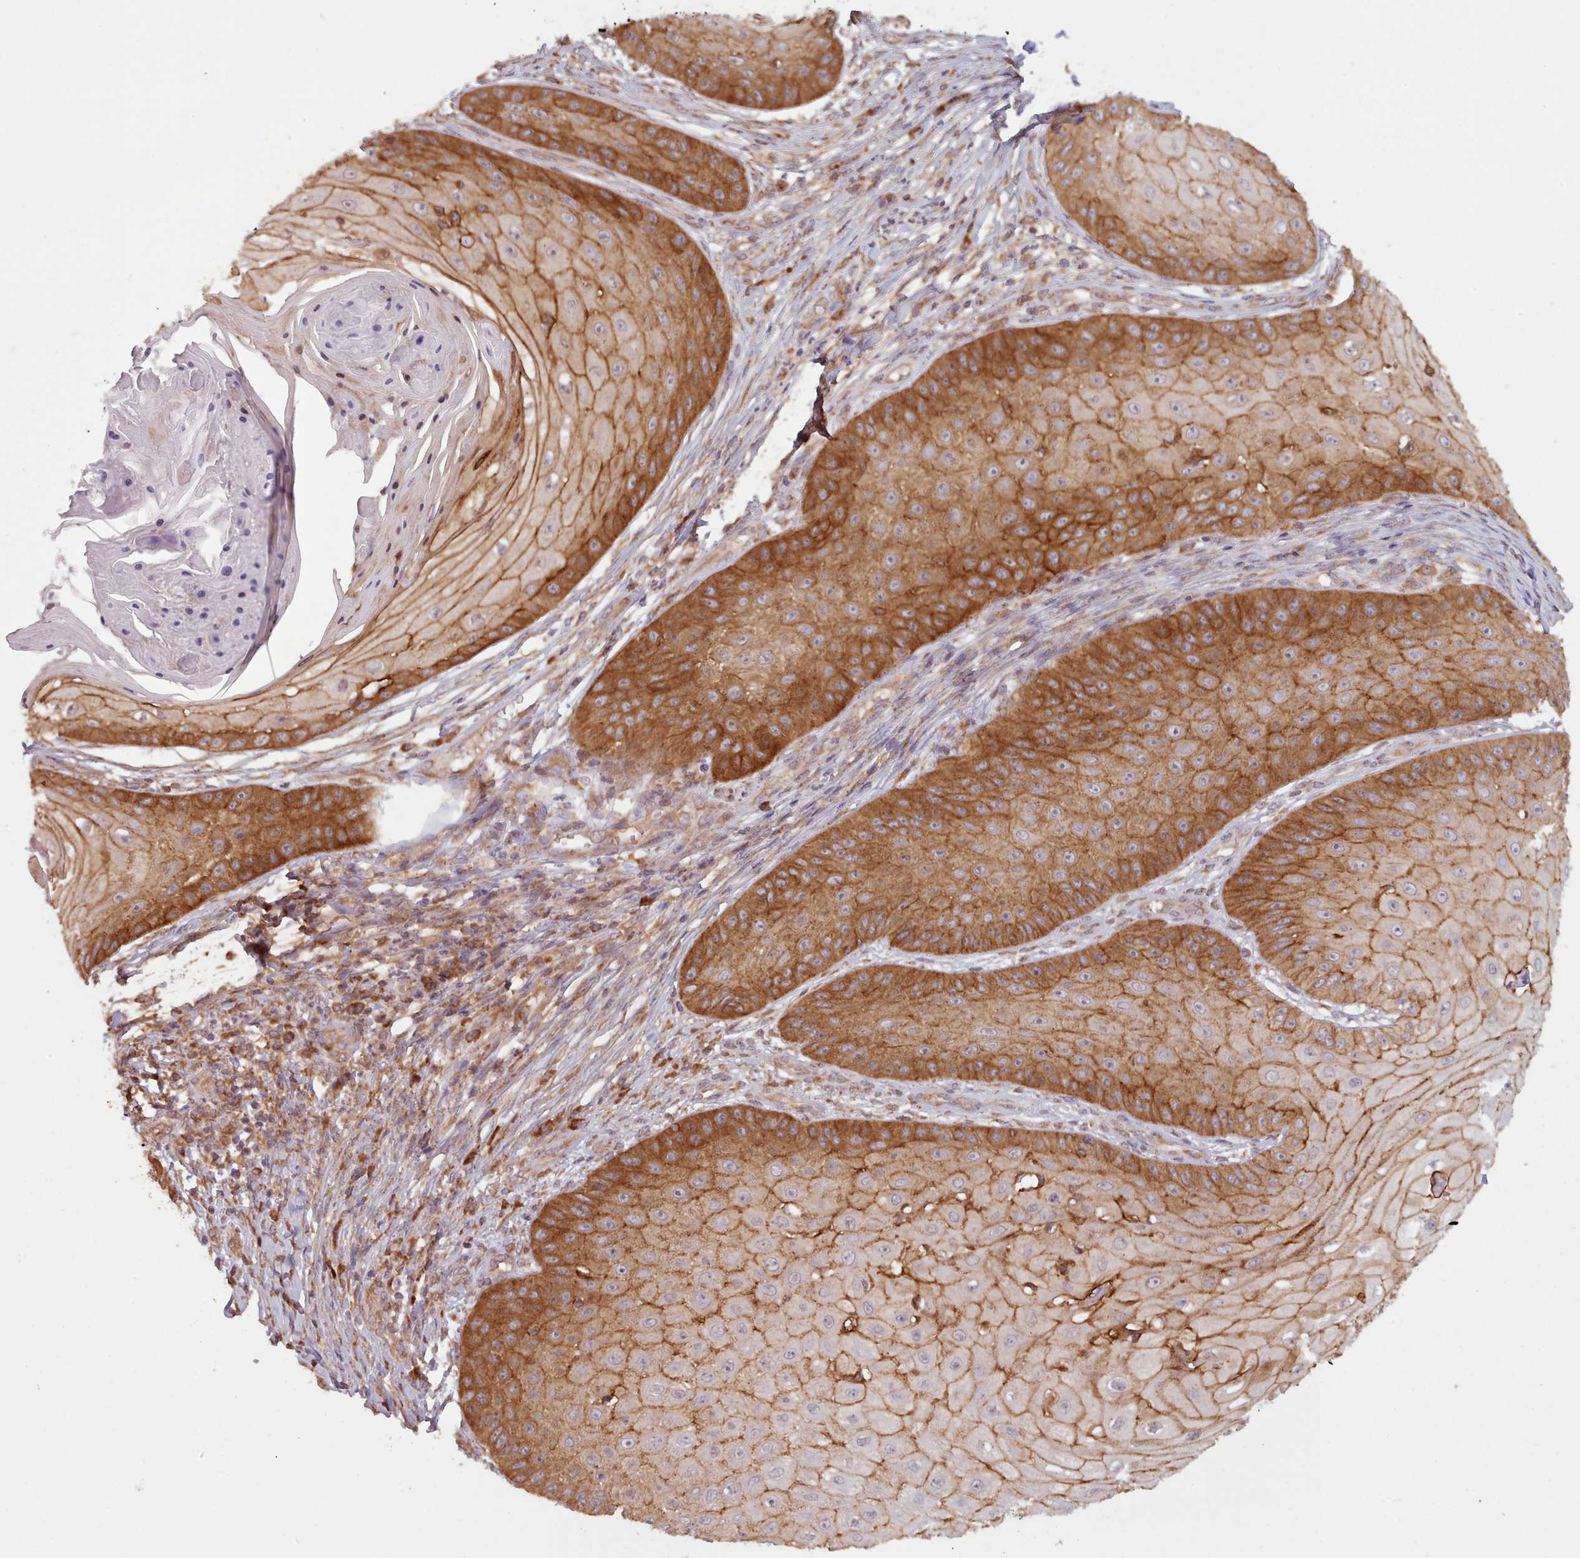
{"staining": {"intensity": "moderate", "quantity": ">75%", "location": "cytoplasmic/membranous"}, "tissue": "skin cancer", "cell_type": "Tumor cells", "image_type": "cancer", "snomed": [{"axis": "morphology", "description": "Squamous cell carcinoma, NOS"}, {"axis": "topography", "description": "Skin"}], "caption": "A high-resolution photomicrograph shows immunohistochemistry staining of skin cancer, which reveals moderate cytoplasmic/membranous expression in approximately >75% of tumor cells.", "gene": "CRYBG1", "patient": {"sex": "male", "age": 70}}